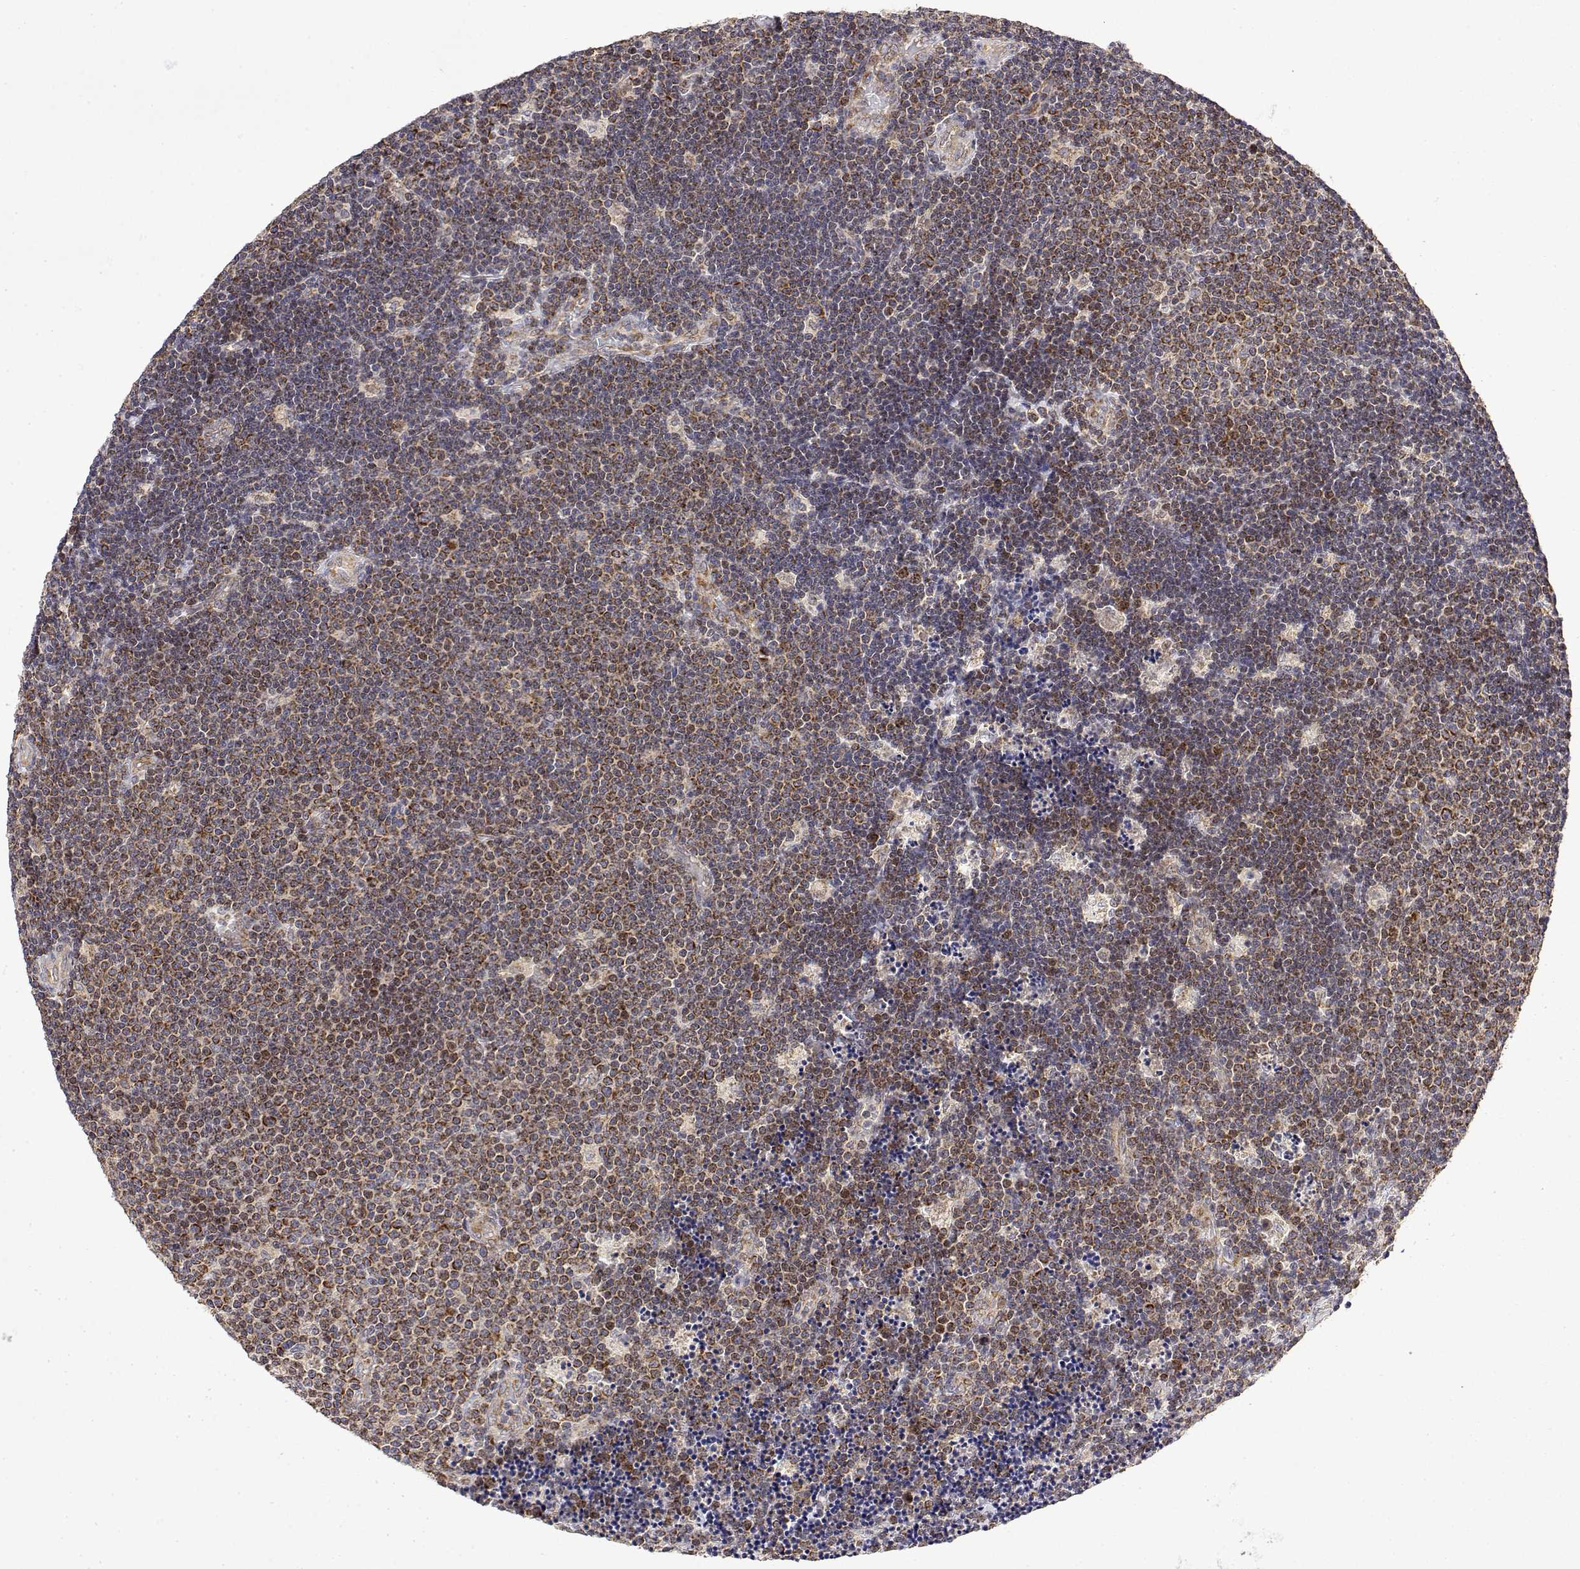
{"staining": {"intensity": "moderate", "quantity": "25%-75%", "location": "cytoplasmic/membranous"}, "tissue": "lymphoma", "cell_type": "Tumor cells", "image_type": "cancer", "snomed": [{"axis": "morphology", "description": "Malignant lymphoma, non-Hodgkin's type, Low grade"}, {"axis": "topography", "description": "Brain"}], "caption": "Immunohistochemical staining of human malignant lymphoma, non-Hodgkin's type (low-grade) demonstrates medium levels of moderate cytoplasmic/membranous expression in approximately 25%-75% of tumor cells. (Brightfield microscopy of DAB IHC at high magnification).", "gene": "GADD45GIP1", "patient": {"sex": "female", "age": 66}}